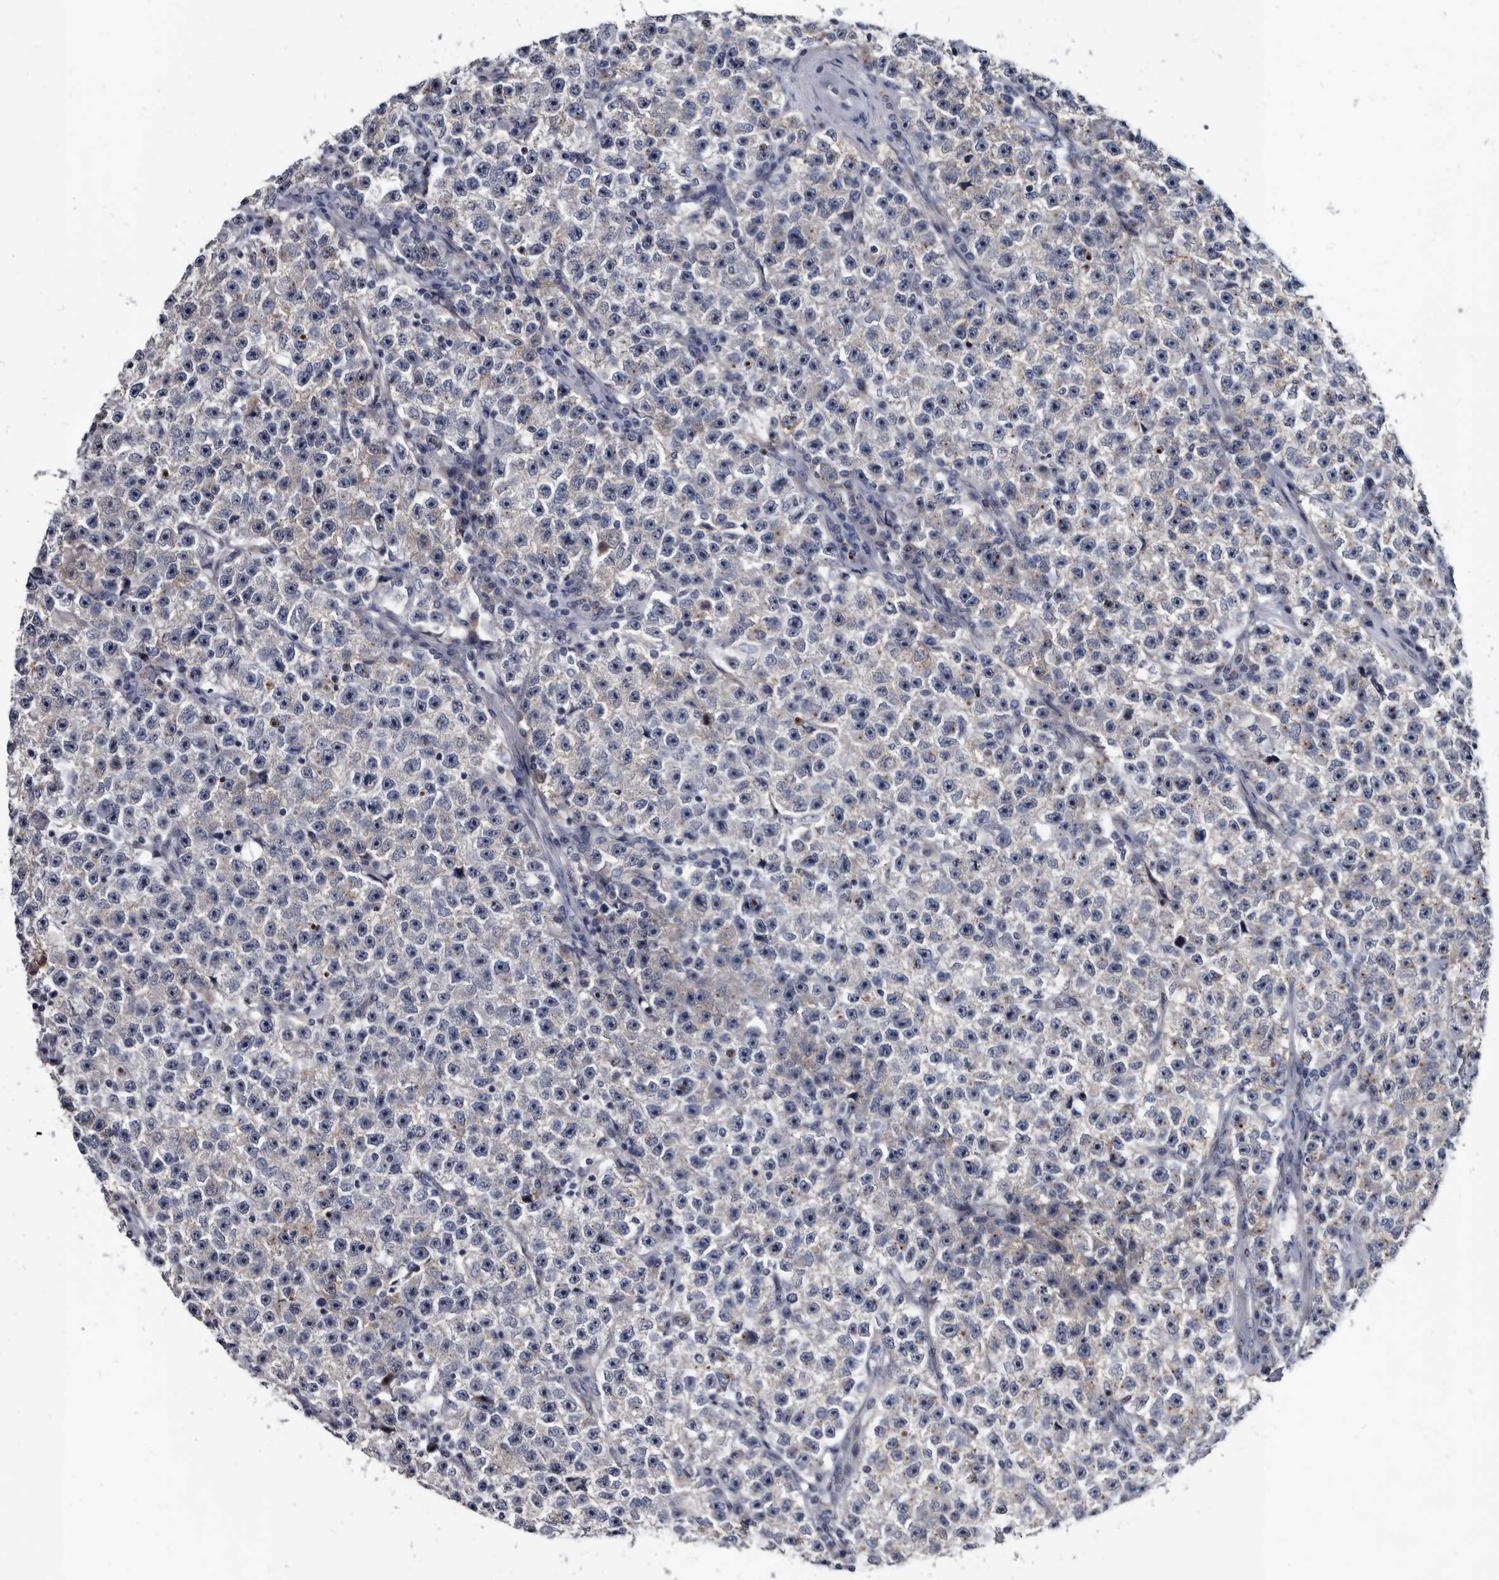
{"staining": {"intensity": "moderate", "quantity": "<25%", "location": "cytoplasmic/membranous"}, "tissue": "testis cancer", "cell_type": "Tumor cells", "image_type": "cancer", "snomed": [{"axis": "morphology", "description": "Seminoma, NOS"}, {"axis": "topography", "description": "Testis"}], "caption": "Protein staining of seminoma (testis) tissue demonstrates moderate cytoplasmic/membranous staining in approximately <25% of tumor cells.", "gene": "PRSS8", "patient": {"sex": "male", "age": 22}}